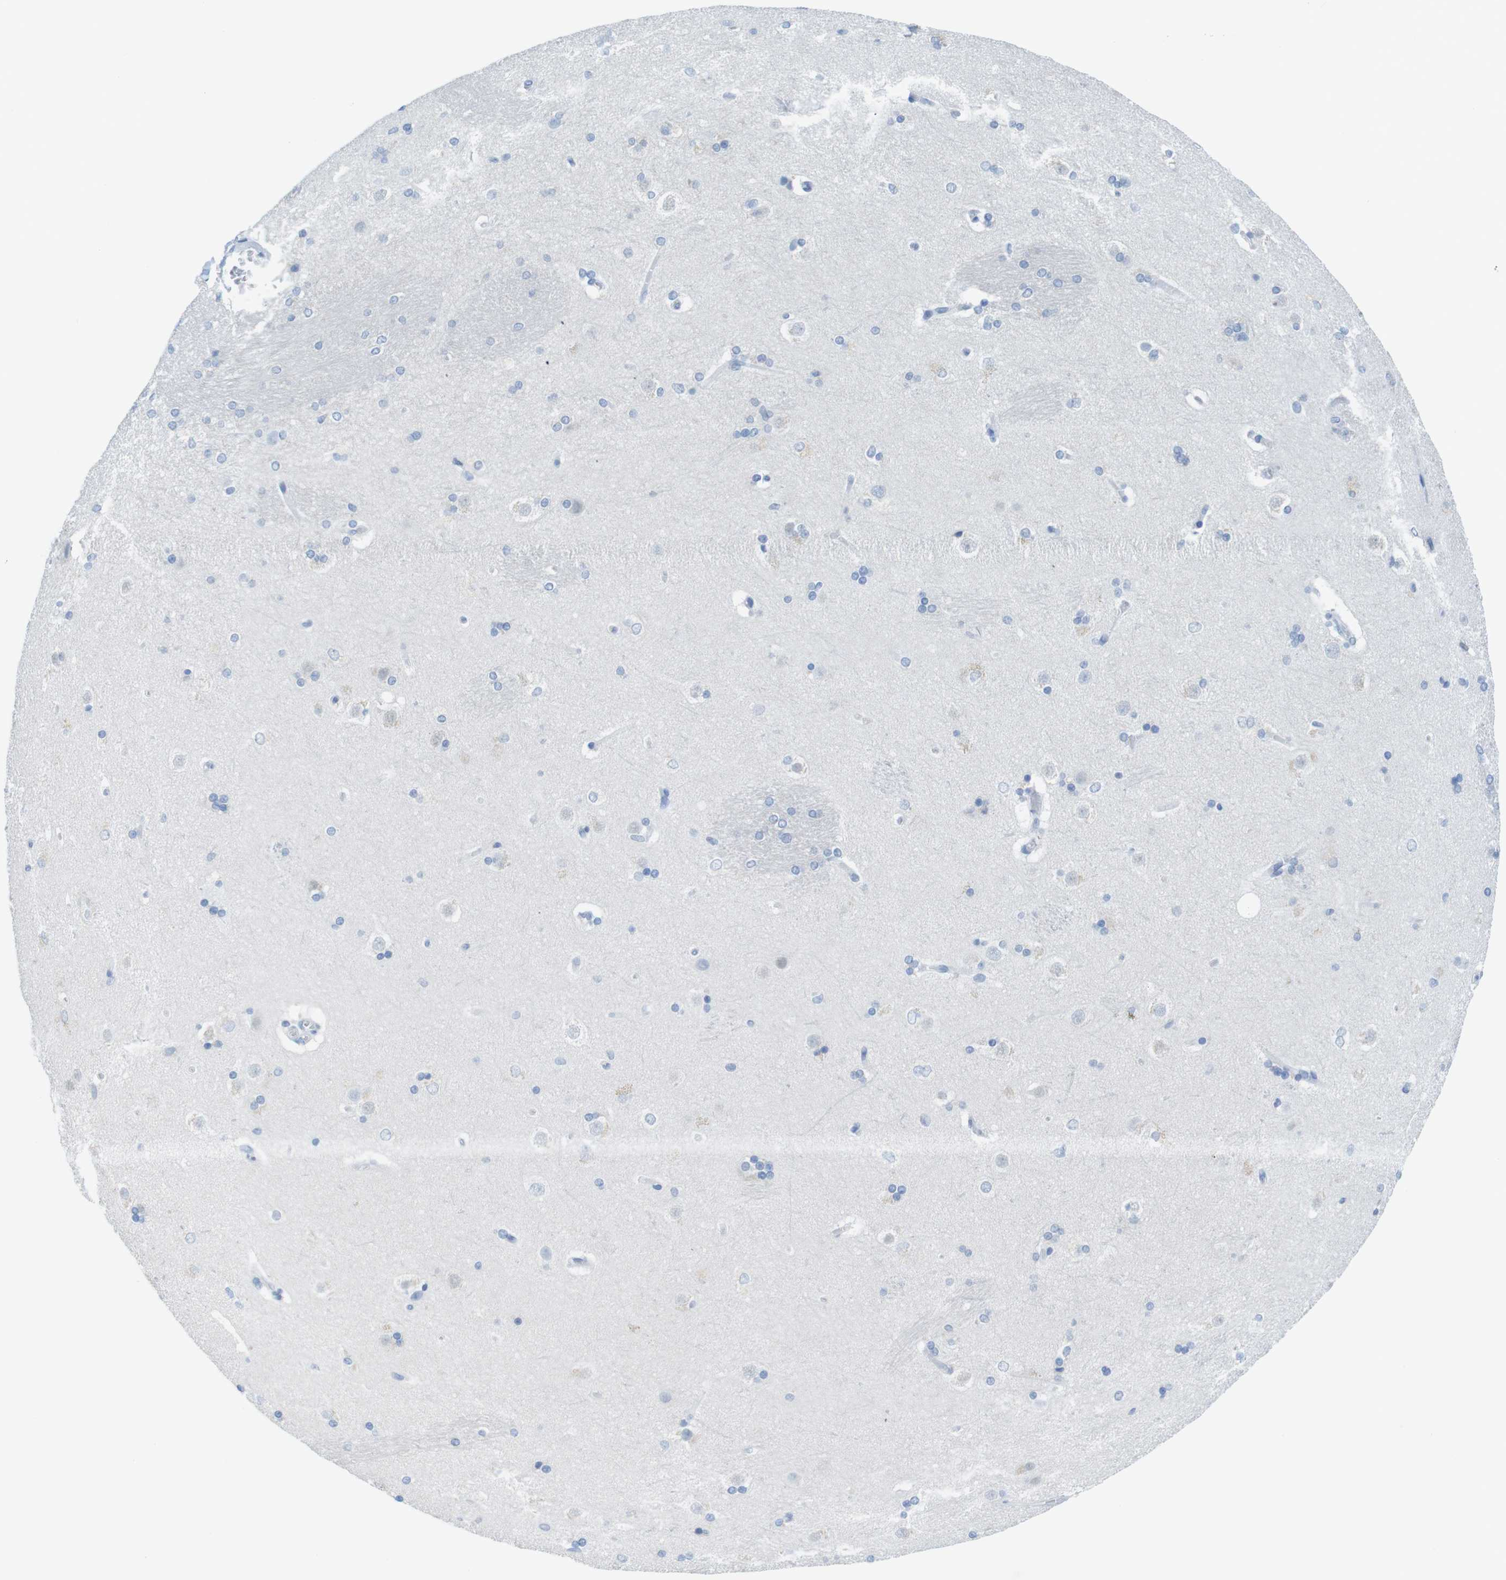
{"staining": {"intensity": "negative", "quantity": "none", "location": "none"}, "tissue": "caudate", "cell_type": "Glial cells", "image_type": "normal", "snomed": [{"axis": "morphology", "description": "Normal tissue, NOS"}, {"axis": "topography", "description": "Lateral ventricle wall"}], "caption": "Immunohistochemical staining of unremarkable caudate shows no significant expression in glial cells.", "gene": "OPN1SW", "patient": {"sex": "female", "age": 19}}